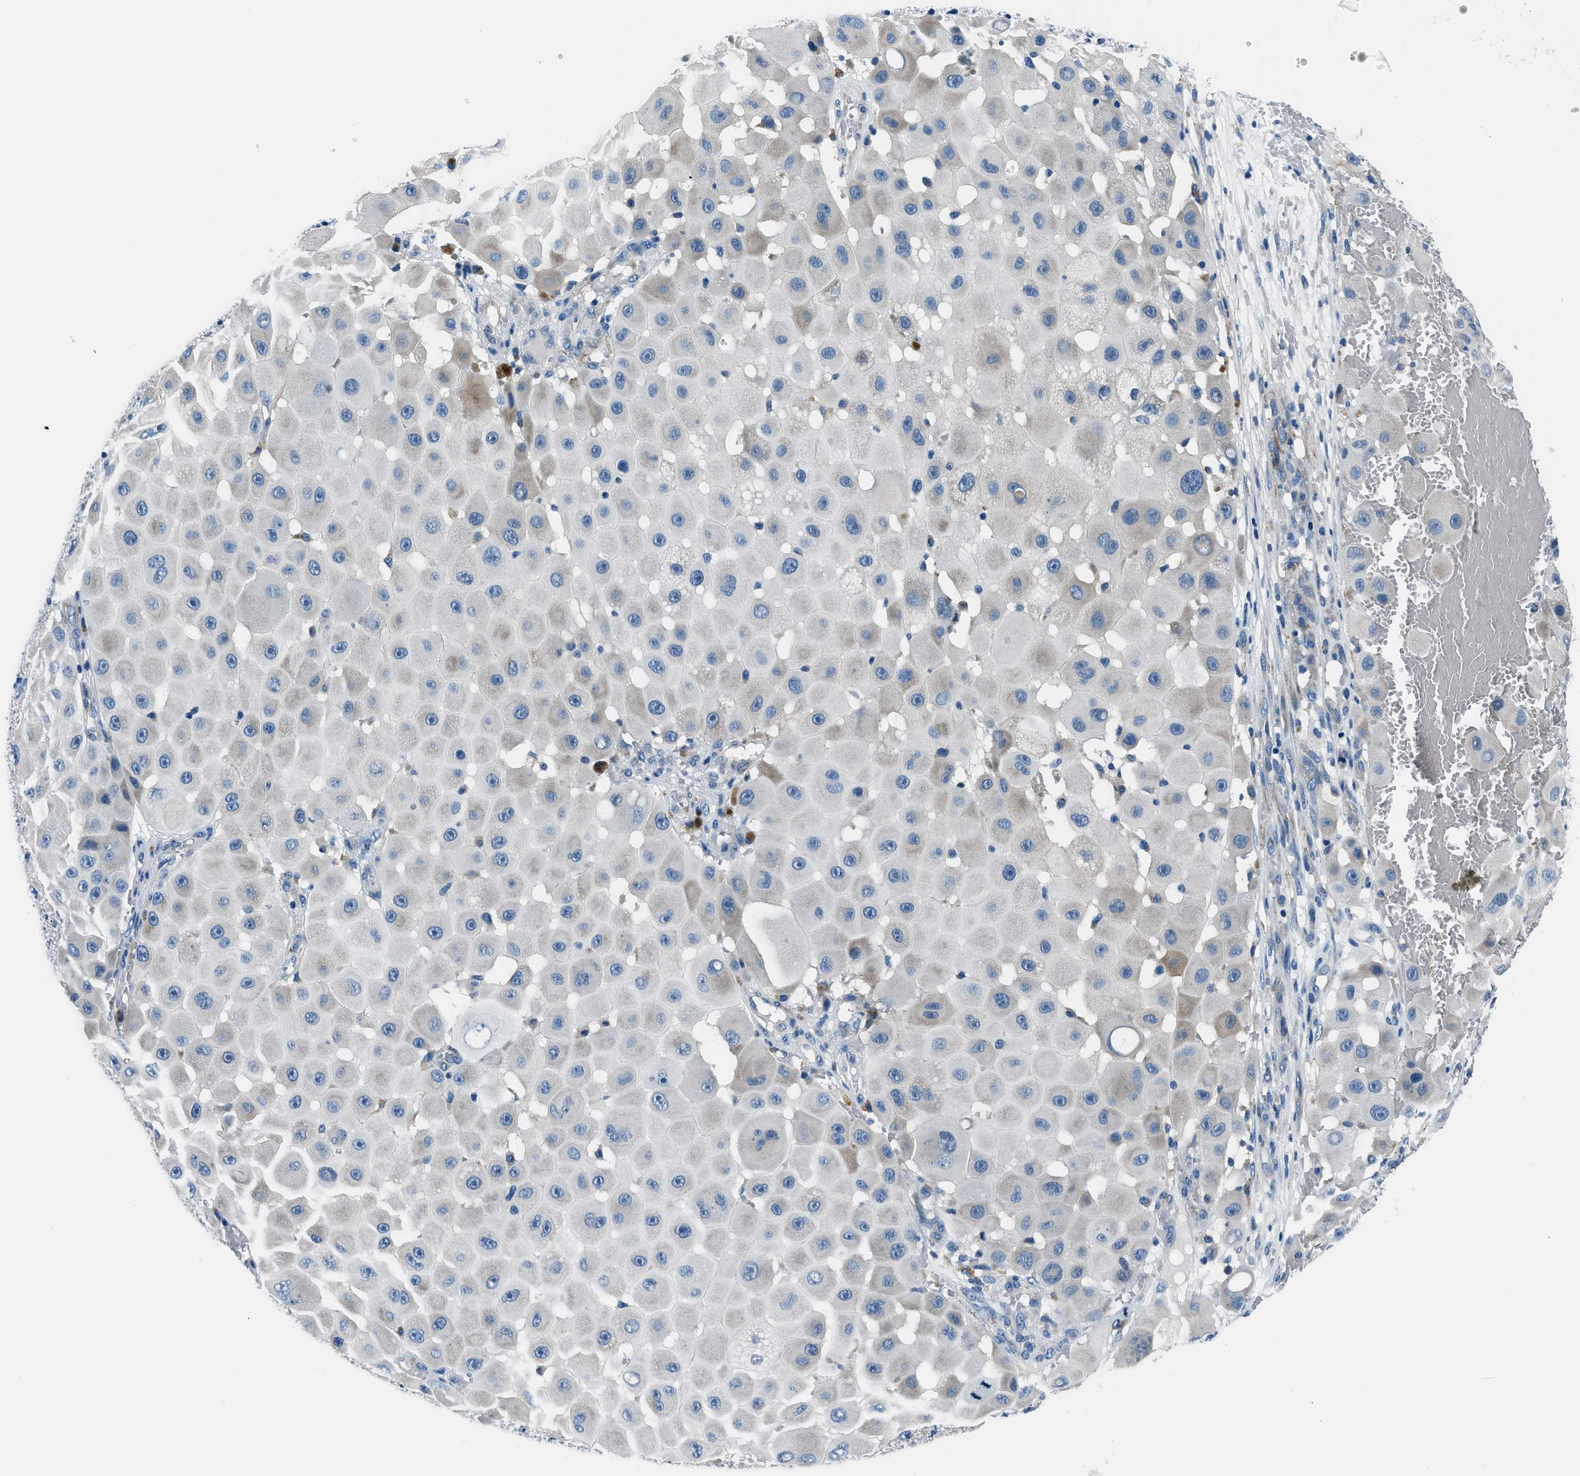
{"staining": {"intensity": "negative", "quantity": "none", "location": "none"}, "tissue": "melanoma", "cell_type": "Tumor cells", "image_type": "cancer", "snomed": [{"axis": "morphology", "description": "Malignant melanoma, NOS"}, {"axis": "topography", "description": "Skin"}], "caption": "Tumor cells show no significant positivity in malignant melanoma. (Stains: DAB (3,3'-diaminobenzidine) immunohistochemistry with hematoxylin counter stain, Microscopy: brightfield microscopy at high magnification).", "gene": "GJA3", "patient": {"sex": "female", "age": 81}}